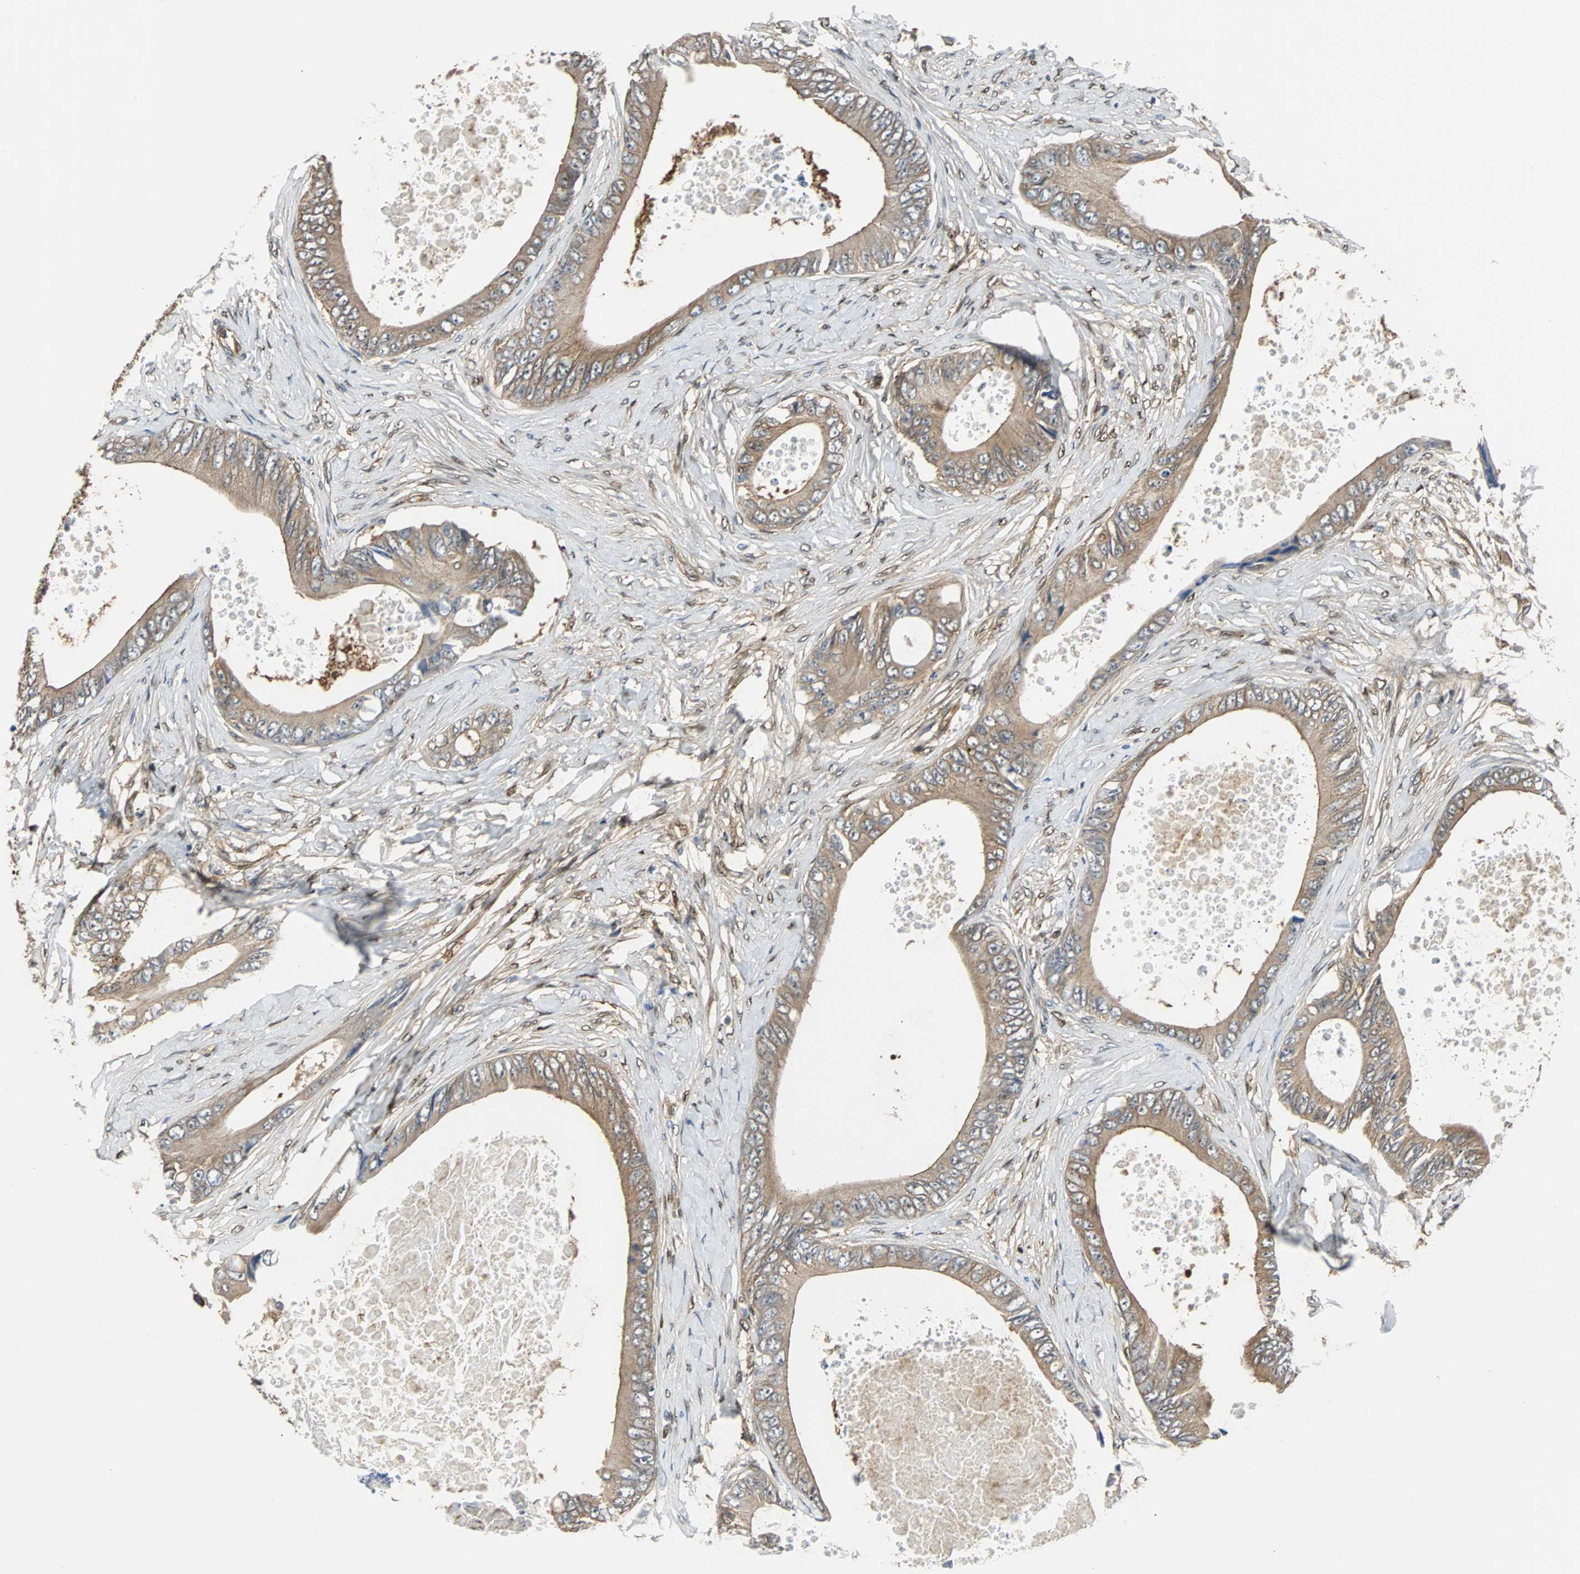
{"staining": {"intensity": "moderate", "quantity": ">75%", "location": "cytoplasmic/membranous"}, "tissue": "colorectal cancer", "cell_type": "Tumor cells", "image_type": "cancer", "snomed": [{"axis": "morphology", "description": "Normal tissue, NOS"}, {"axis": "morphology", "description": "Adenocarcinoma, NOS"}, {"axis": "topography", "description": "Rectum"}, {"axis": "topography", "description": "Peripheral nerve tissue"}], "caption": "Approximately >75% of tumor cells in human colorectal adenocarcinoma reveal moderate cytoplasmic/membranous protein expression as visualized by brown immunohistochemical staining.", "gene": "RELA", "patient": {"sex": "female", "age": 77}}